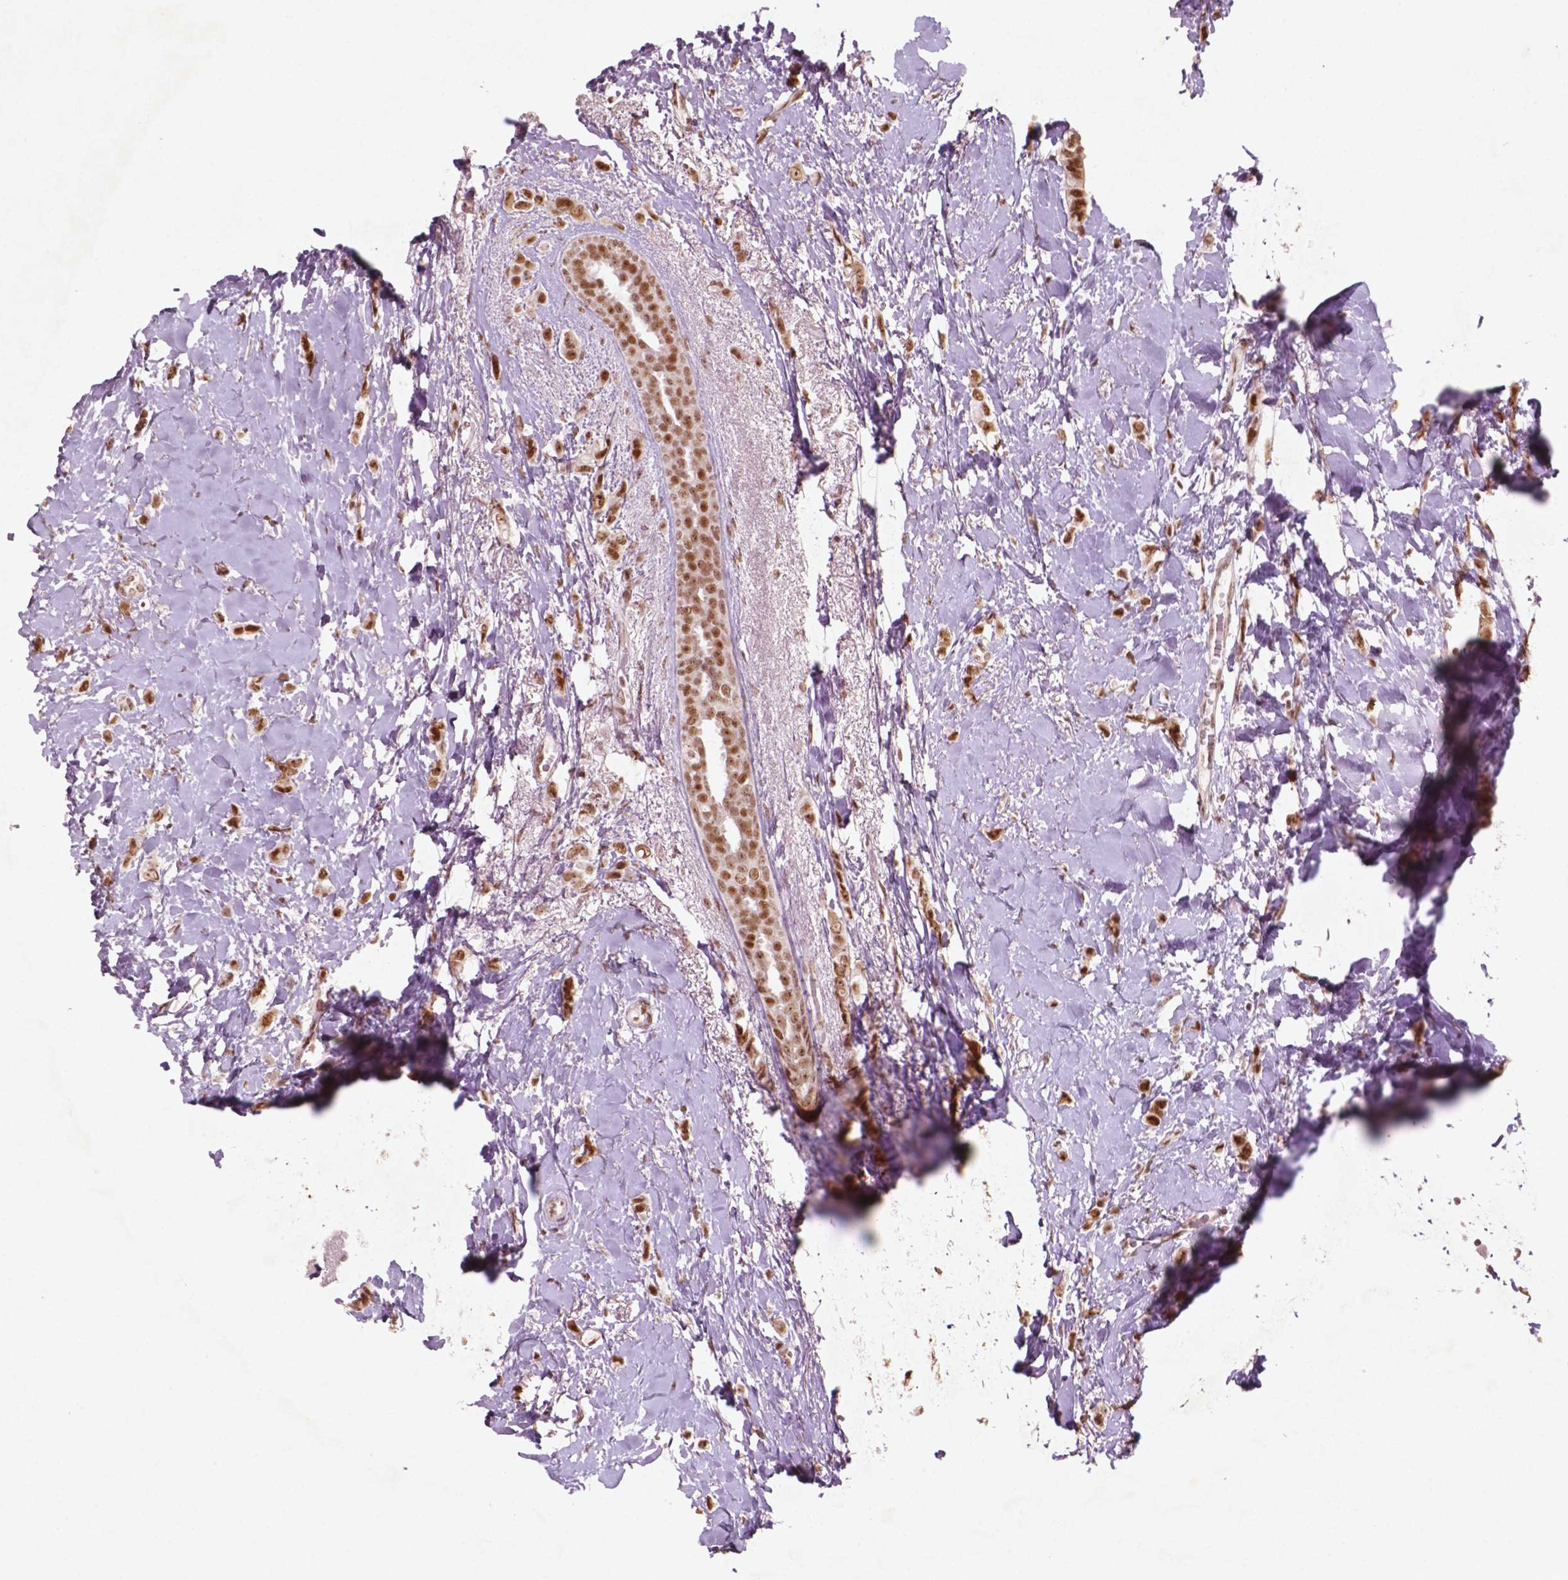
{"staining": {"intensity": "moderate", "quantity": ">75%", "location": "nuclear"}, "tissue": "breast cancer", "cell_type": "Tumor cells", "image_type": "cancer", "snomed": [{"axis": "morphology", "description": "Lobular carcinoma"}, {"axis": "topography", "description": "Breast"}], "caption": "Breast cancer (lobular carcinoma) stained with a brown dye demonstrates moderate nuclear positive staining in approximately >75% of tumor cells.", "gene": "HMG20B", "patient": {"sex": "female", "age": 66}}